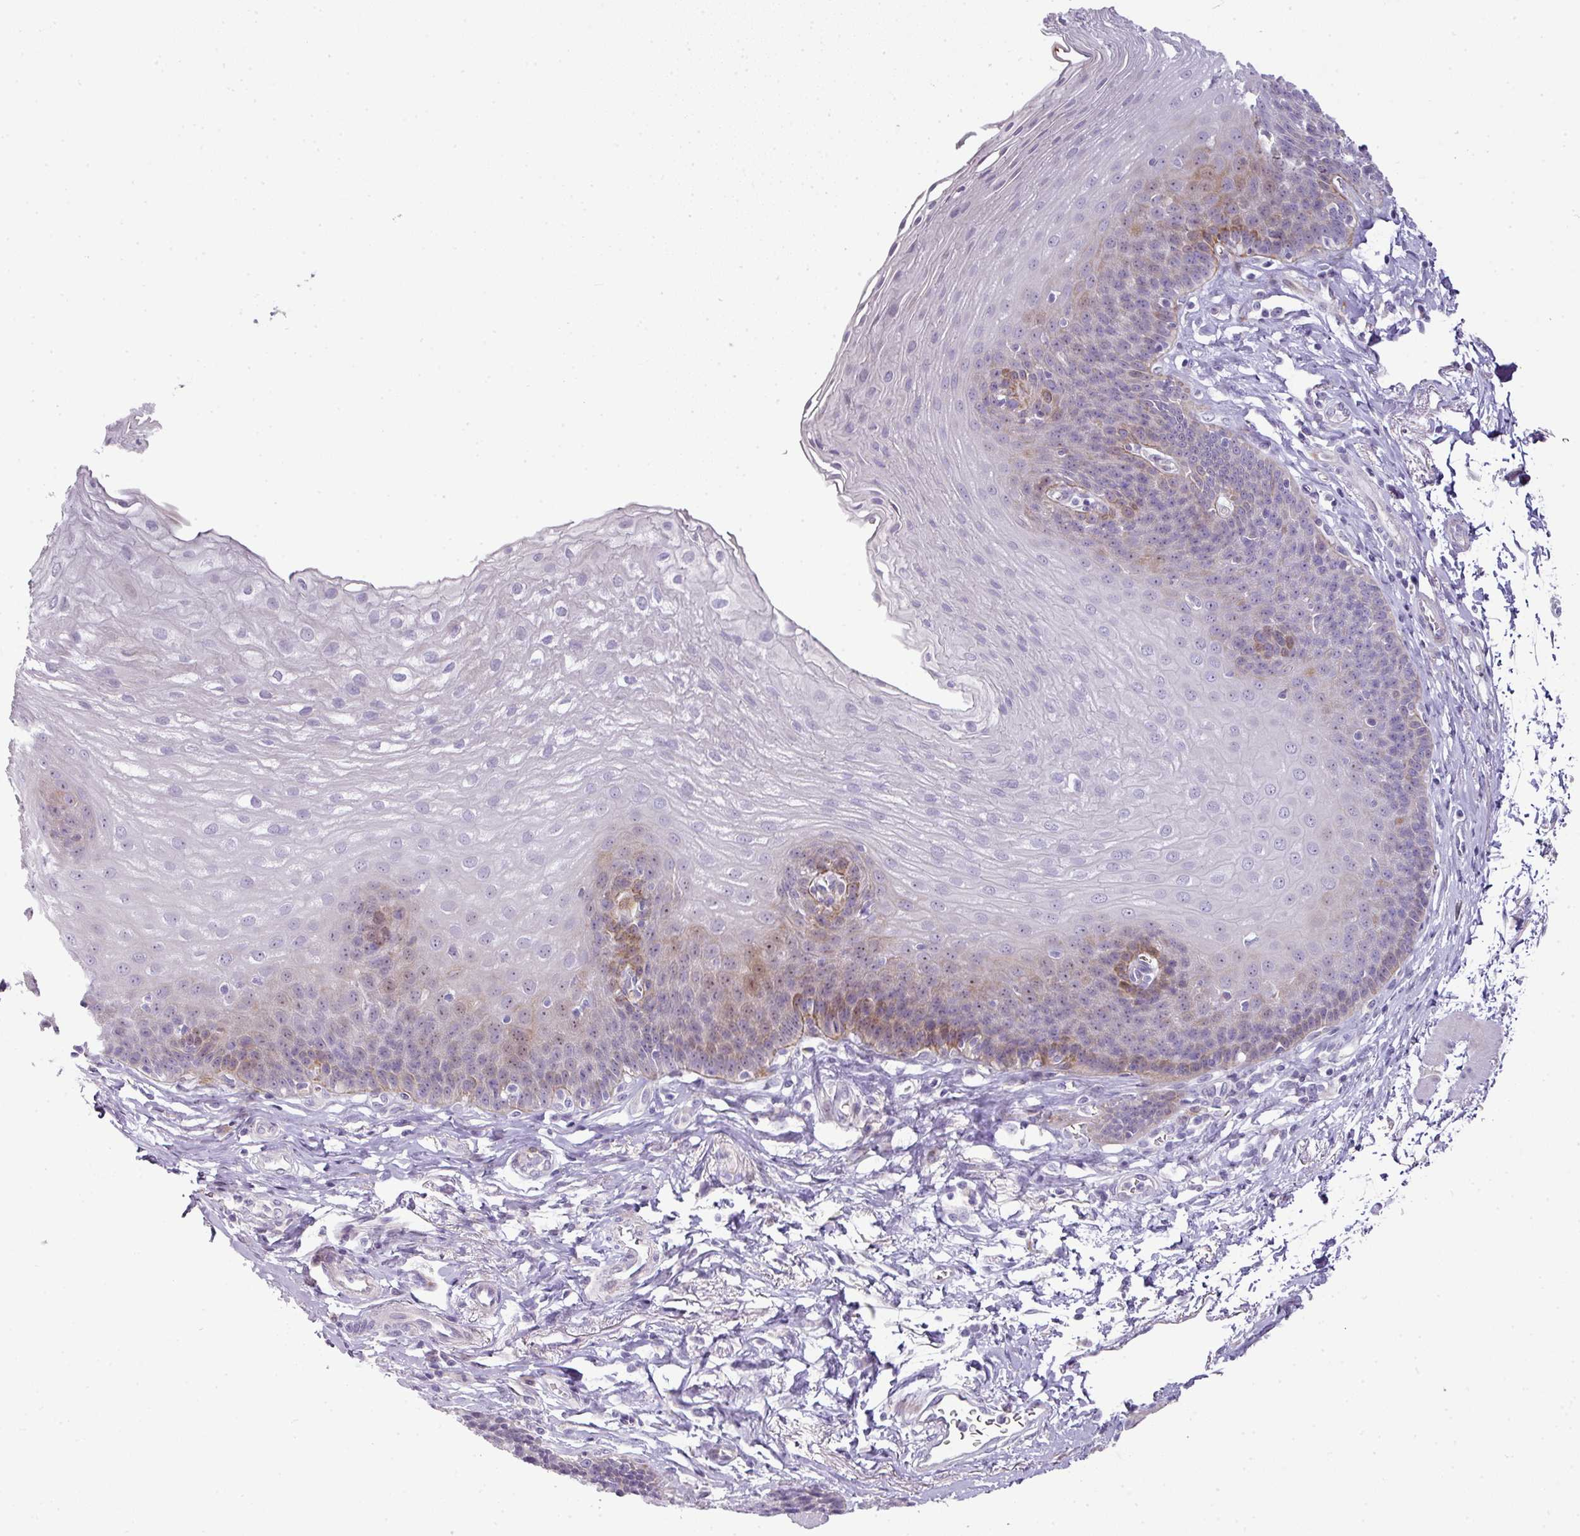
{"staining": {"intensity": "moderate", "quantity": "25%-75%", "location": "cytoplasmic/membranous"}, "tissue": "esophagus", "cell_type": "Squamous epithelial cells", "image_type": "normal", "snomed": [{"axis": "morphology", "description": "Normal tissue, NOS"}, {"axis": "topography", "description": "Esophagus"}], "caption": "High-magnification brightfield microscopy of benign esophagus stained with DAB (brown) and counterstained with hematoxylin (blue). squamous epithelial cells exhibit moderate cytoplasmic/membranous expression is appreciated in about25%-75% of cells. Nuclei are stained in blue.", "gene": "ATP6V1F", "patient": {"sex": "female", "age": 81}}